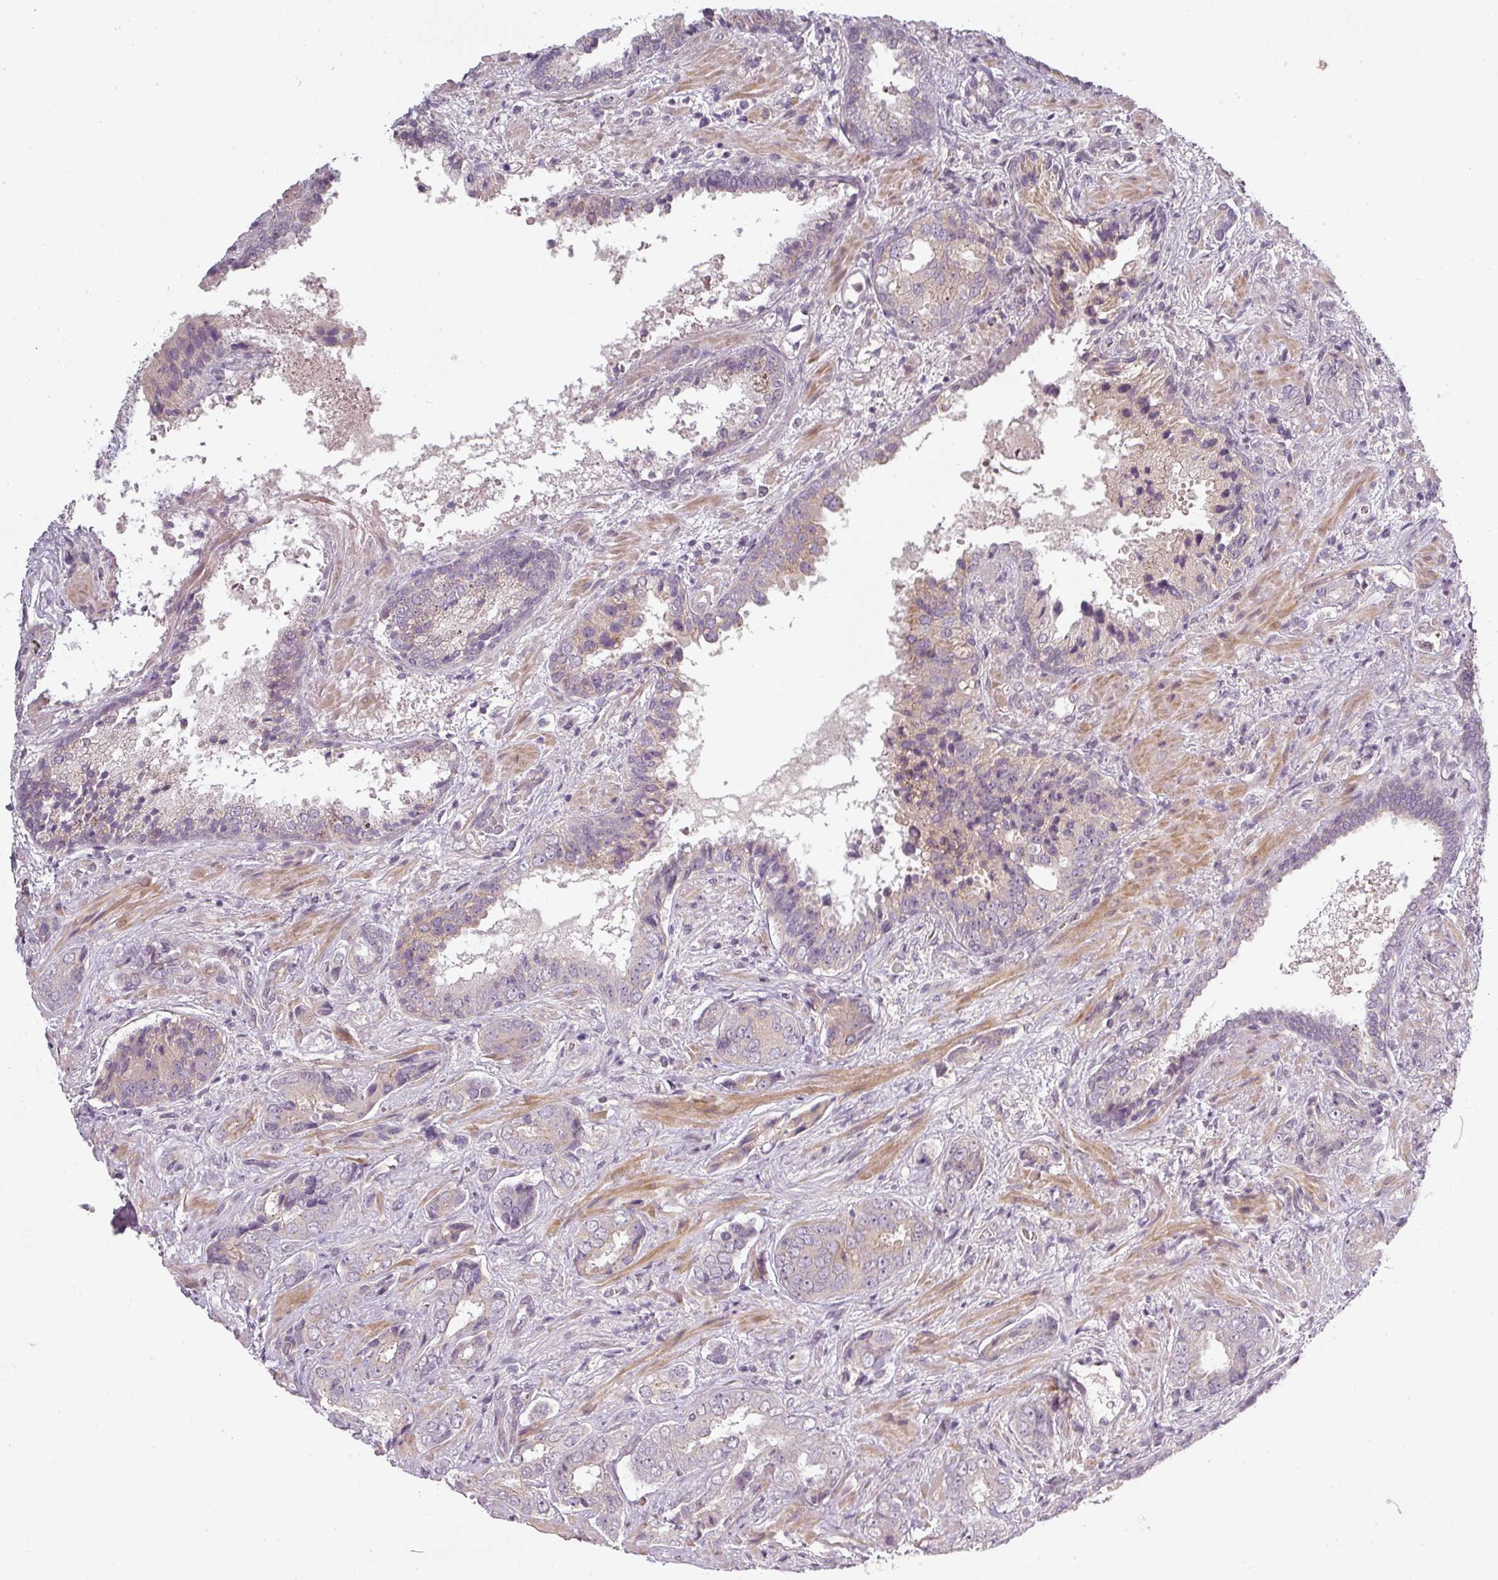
{"staining": {"intensity": "negative", "quantity": "none", "location": "none"}, "tissue": "prostate cancer", "cell_type": "Tumor cells", "image_type": "cancer", "snomed": [{"axis": "morphology", "description": "Adenocarcinoma, High grade"}, {"axis": "topography", "description": "Prostate"}], "caption": "Tumor cells show no significant protein expression in prostate adenocarcinoma (high-grade).", "gene": "SLC16A9", "patient": {"sex": "male", "age": 71}}